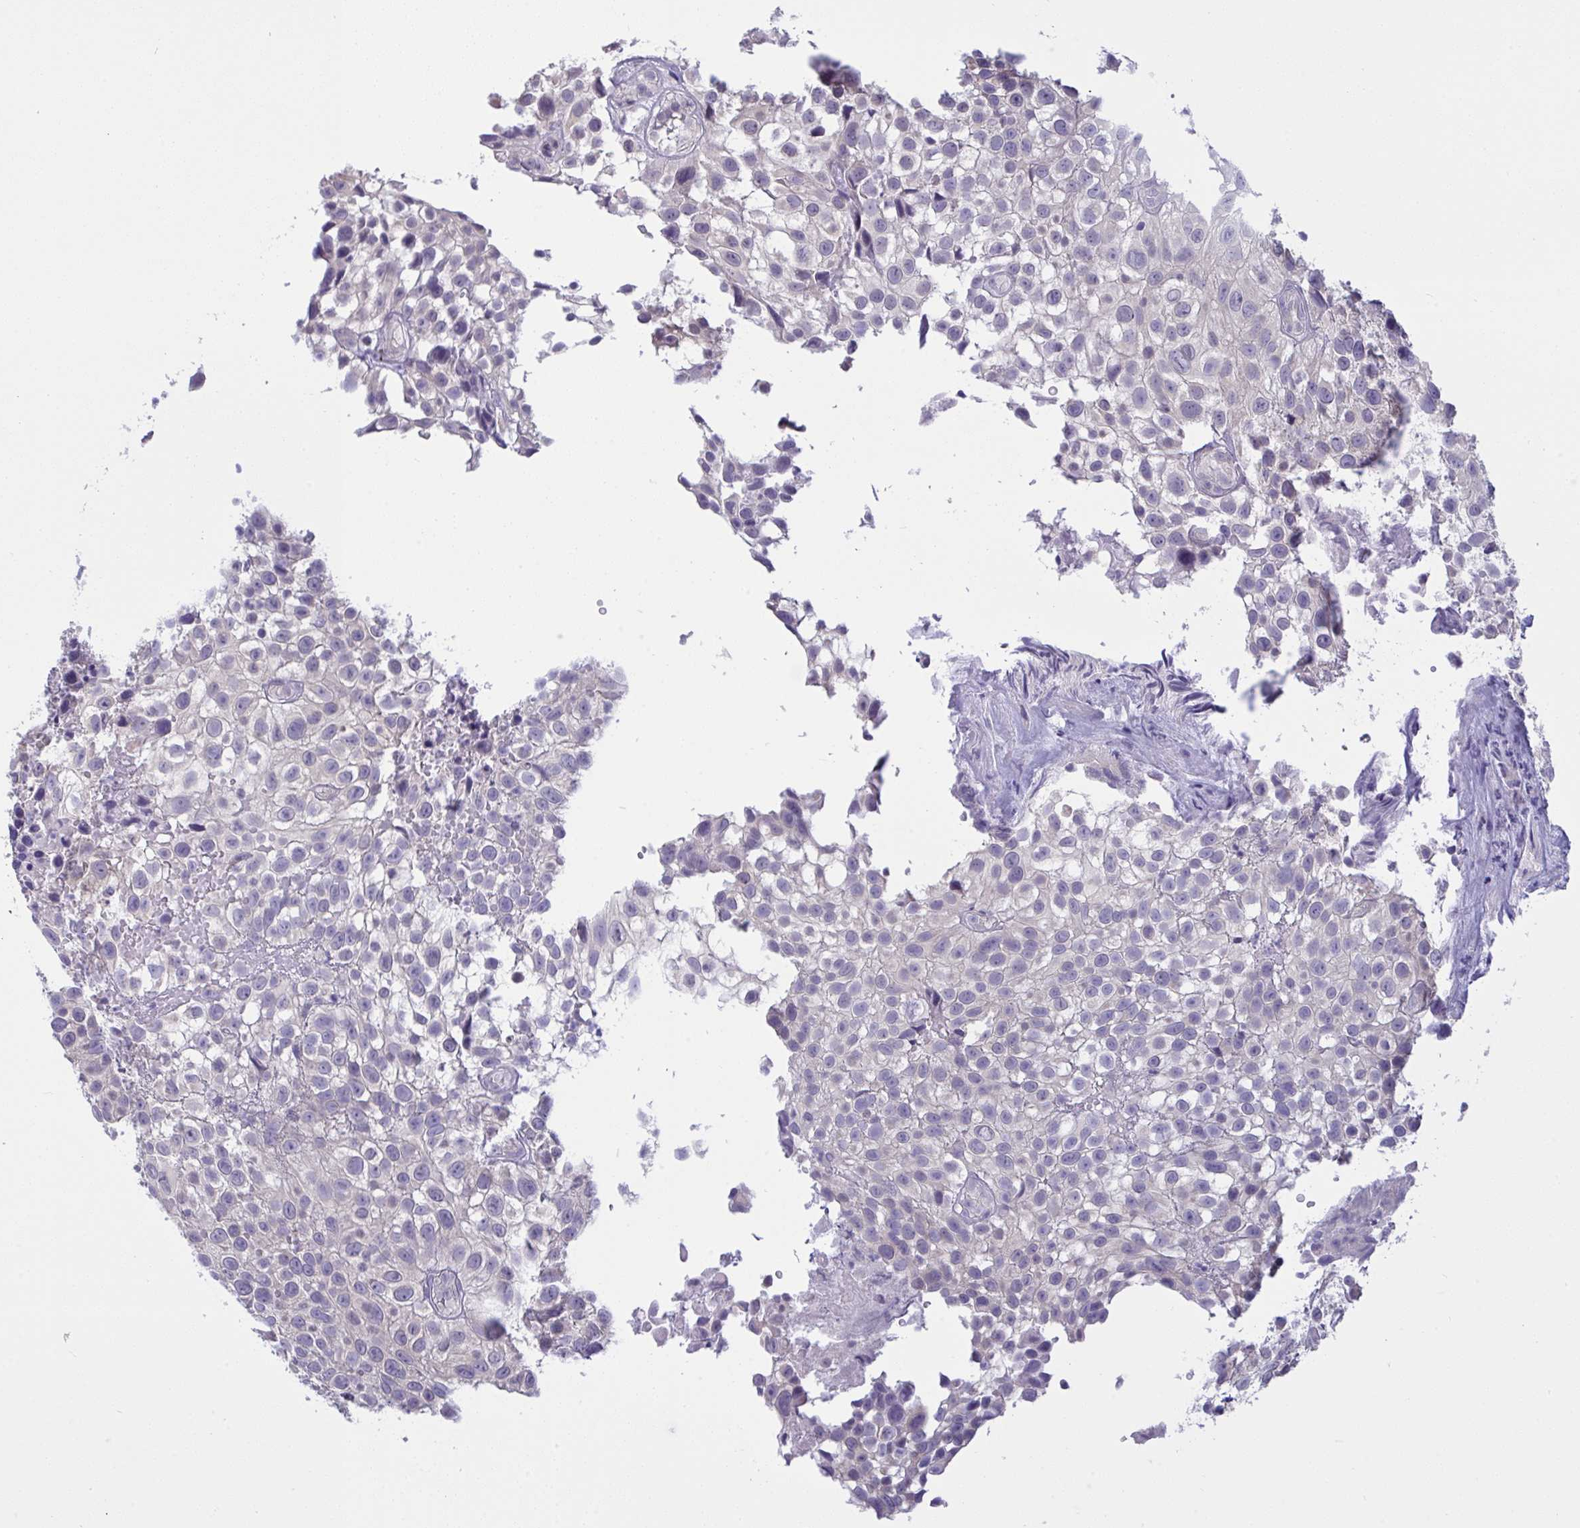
{"staining": {"intensity": "negative", "quantity": "none", "location": "none"}, "tissue": "urothelial cancer", "cell_type": "Tumor cells", "image_type": "cancer", "snomed": [{"axis": "morphology", "description": "Urothelial carcinoma, High grade"}, {"axis": "topography", "description": "Urinary bladder"}], "caption": "Tumor cells show no significant protein expression in urothelial cancer.", "gene": "TMEM41A", "patient": {"sex": "male", "age": 56}}